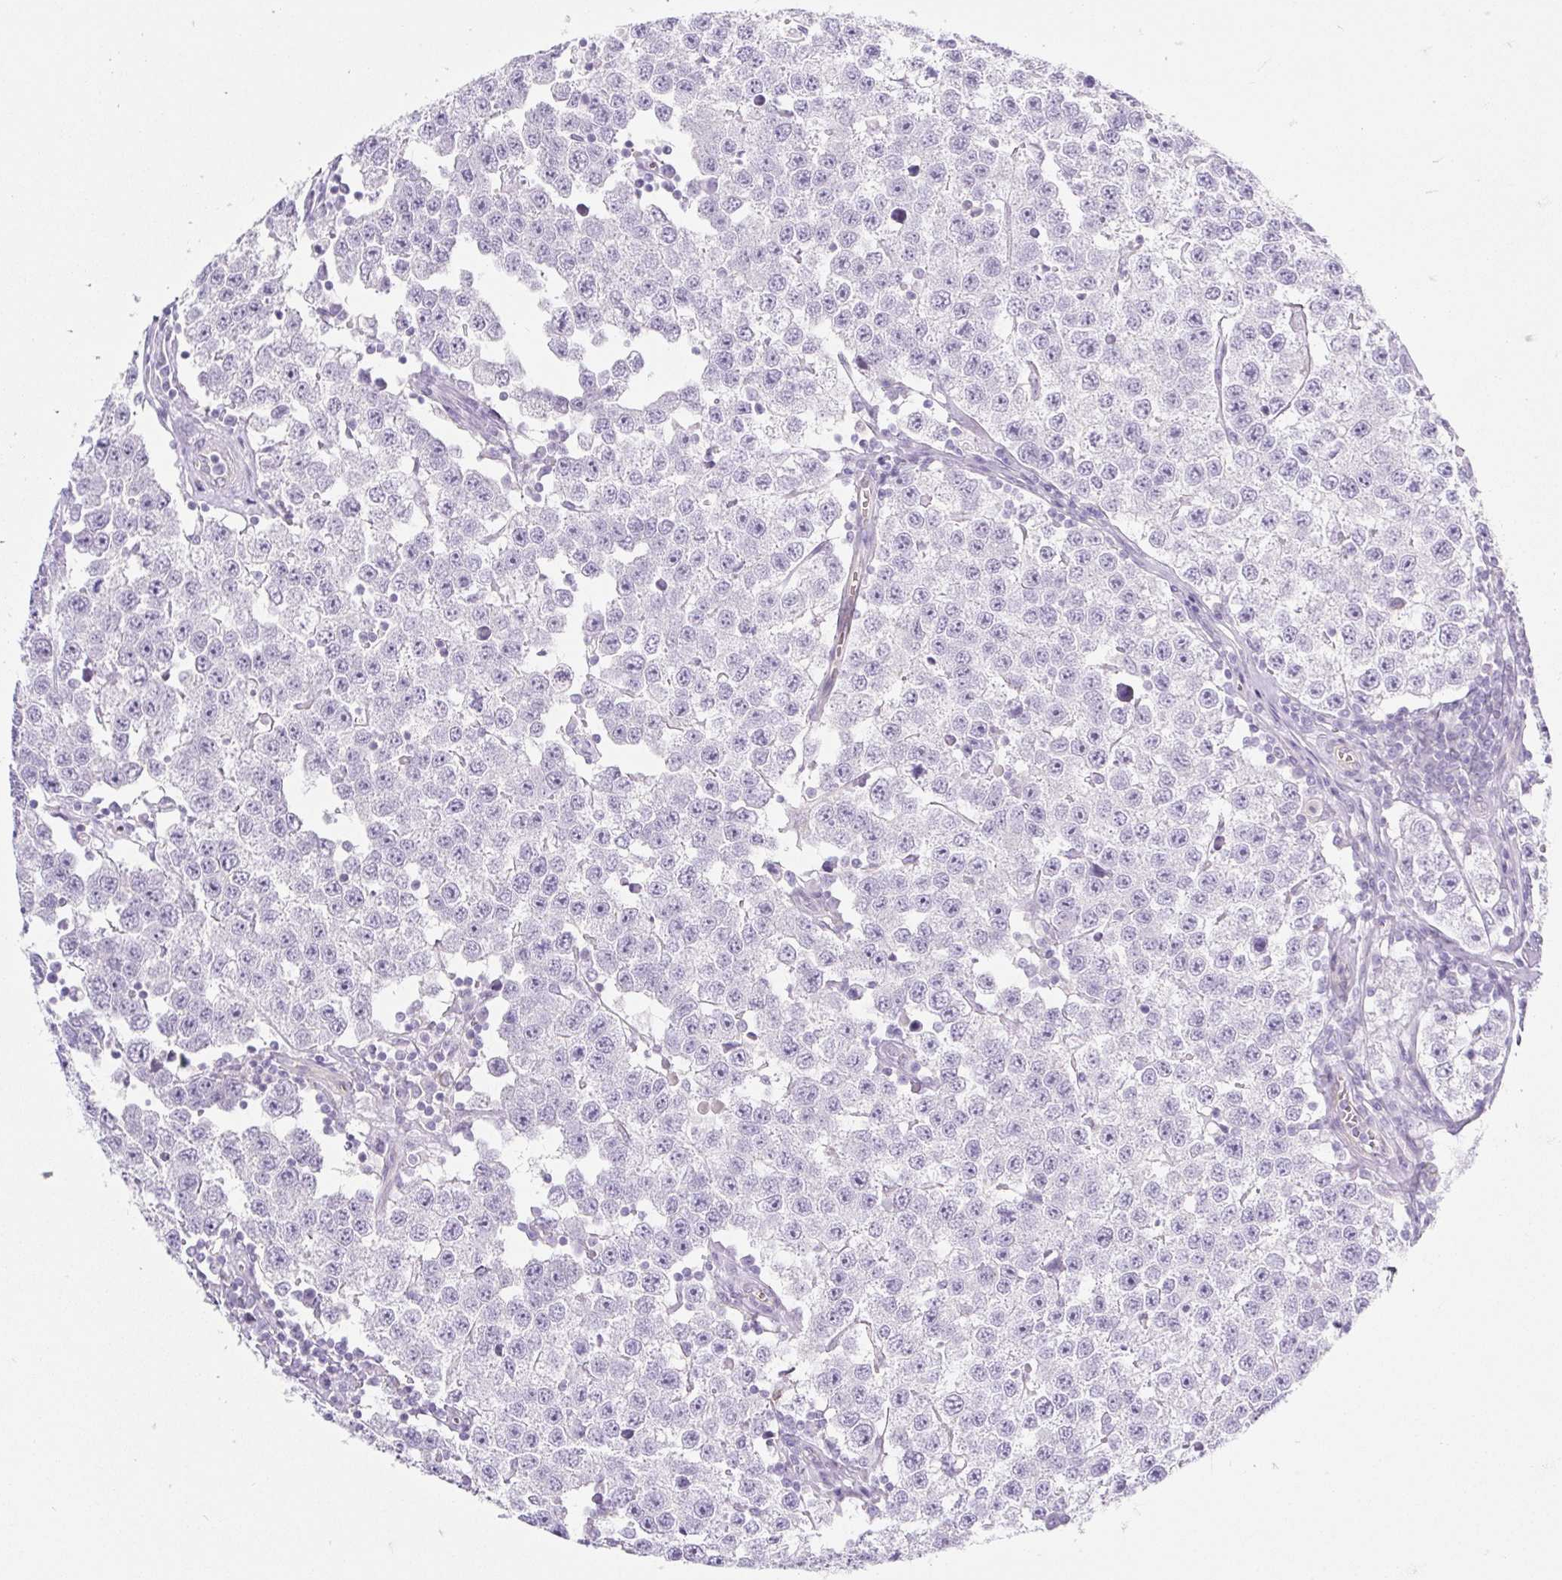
{"staining": {"intensity": "negative", "quantity": "none", "location": "none"}, "tissue": "testis cancer", "cell_type": "Tumor cells", "image_type": "cancer", "snomed": [{"axis": "morphology", "description": "Seminoma, NOS"}, {"axis": "topography", "description": "Testis"}], "caption": "A micrograph of human testis seminoma is negative for staining in tumor cells.", "gene": "BCAS1", "patient": {"sex": "male", "age": 34}}